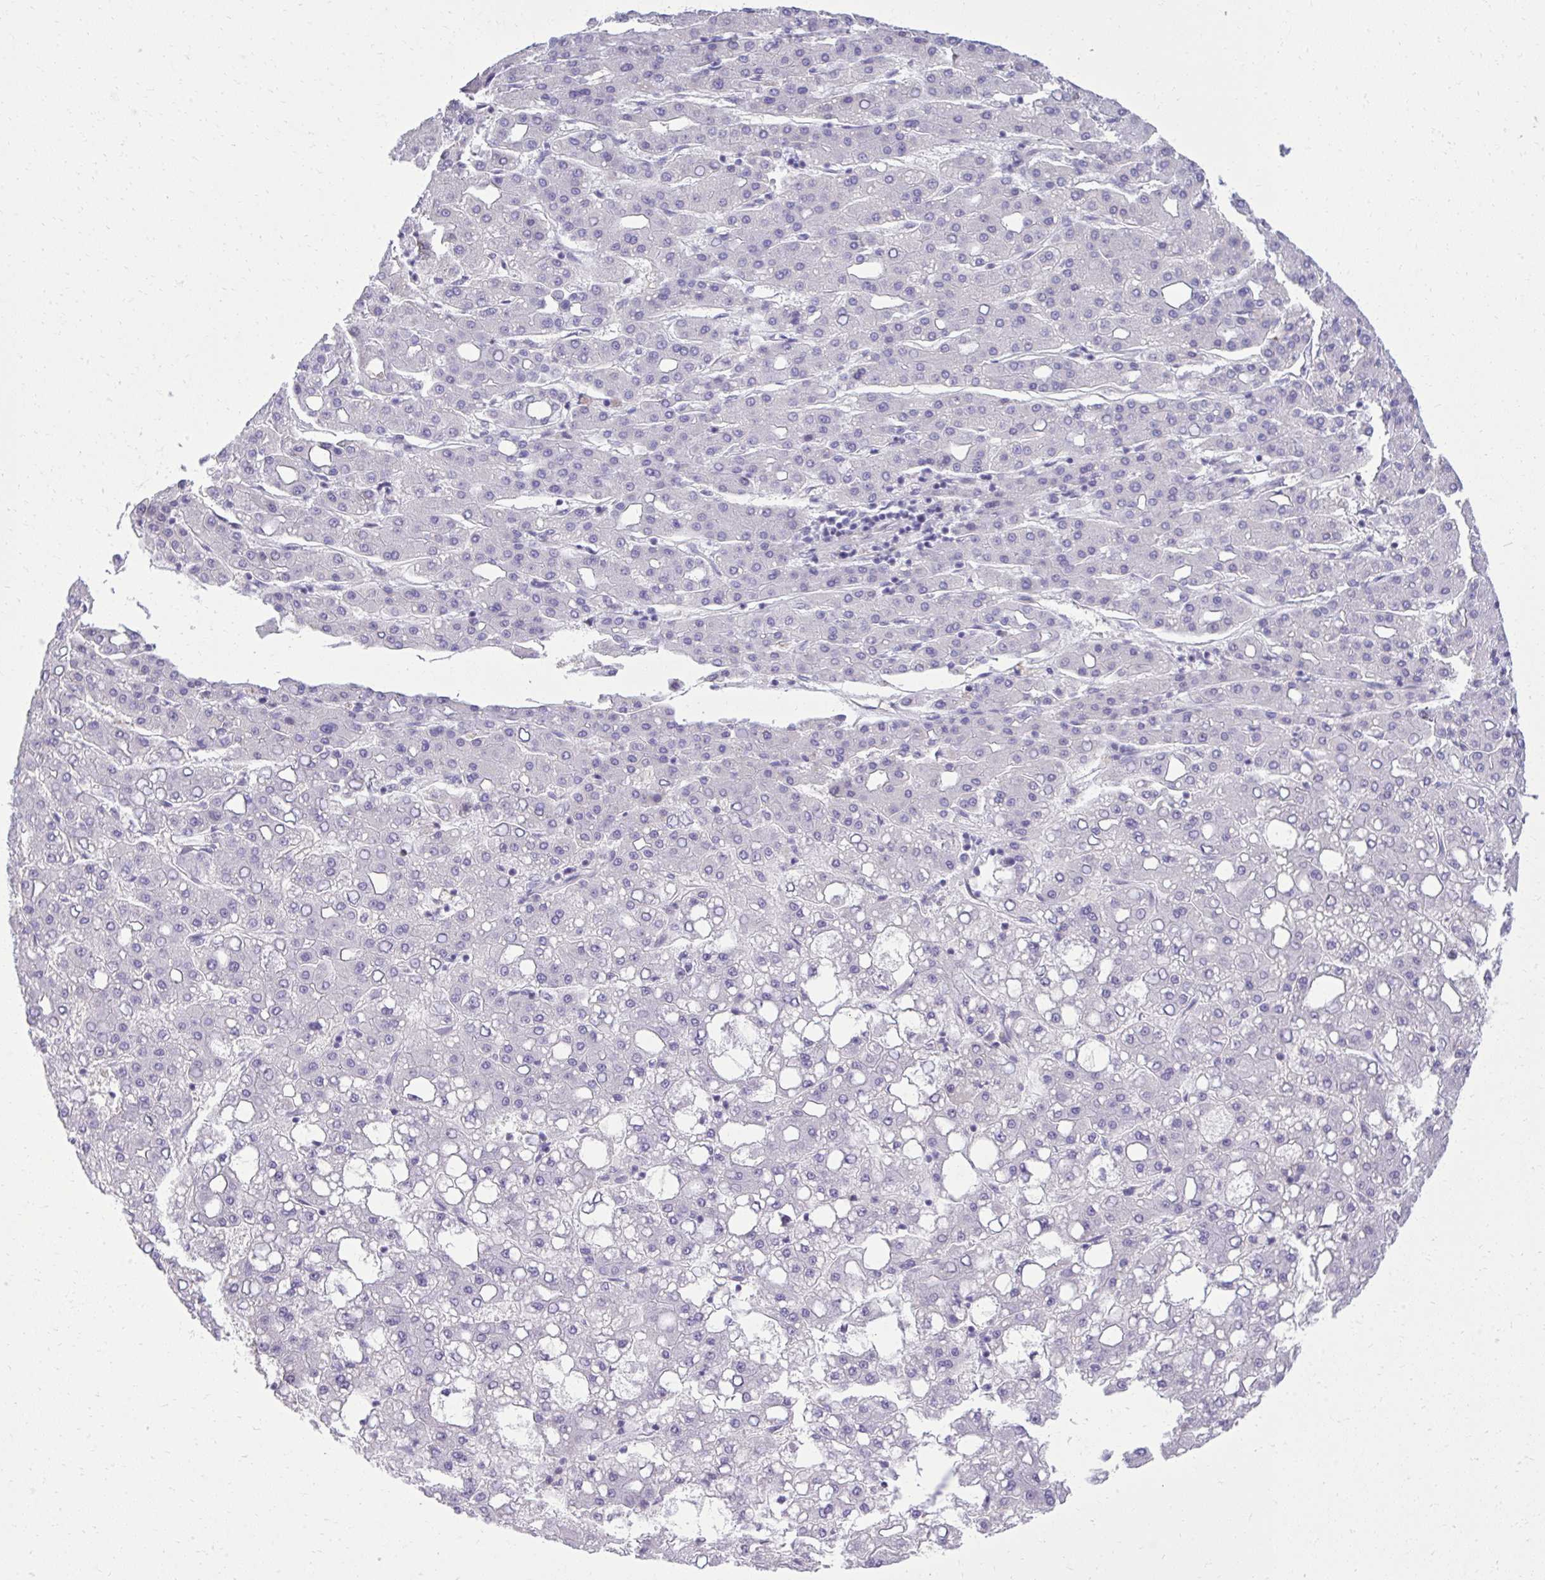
{"staining": {"intensity": "negative", "quantity": "none", "location": "none"}, "tissue": "liver cancer", "cell_type": "Tumor cells", "image_type": "cancer", "snomed": [{"axis": "morphology", "description": "Carcinoma, Hepatocellular, NOS"}, {"axis": "topography", "description": "Liver"}], "caption": "A high-resolution photomicrograph shows IHC staining of liver hepatocellular carcinoma, which exhibits no significant staining in tumor cells. (DAB (3,3'-diaminobenzidine) immunohistochemistry (IHC) with hematoxylin counter stain).", "gene": "PITPNM3", "patient": {"sex": "male", "age": 65}}